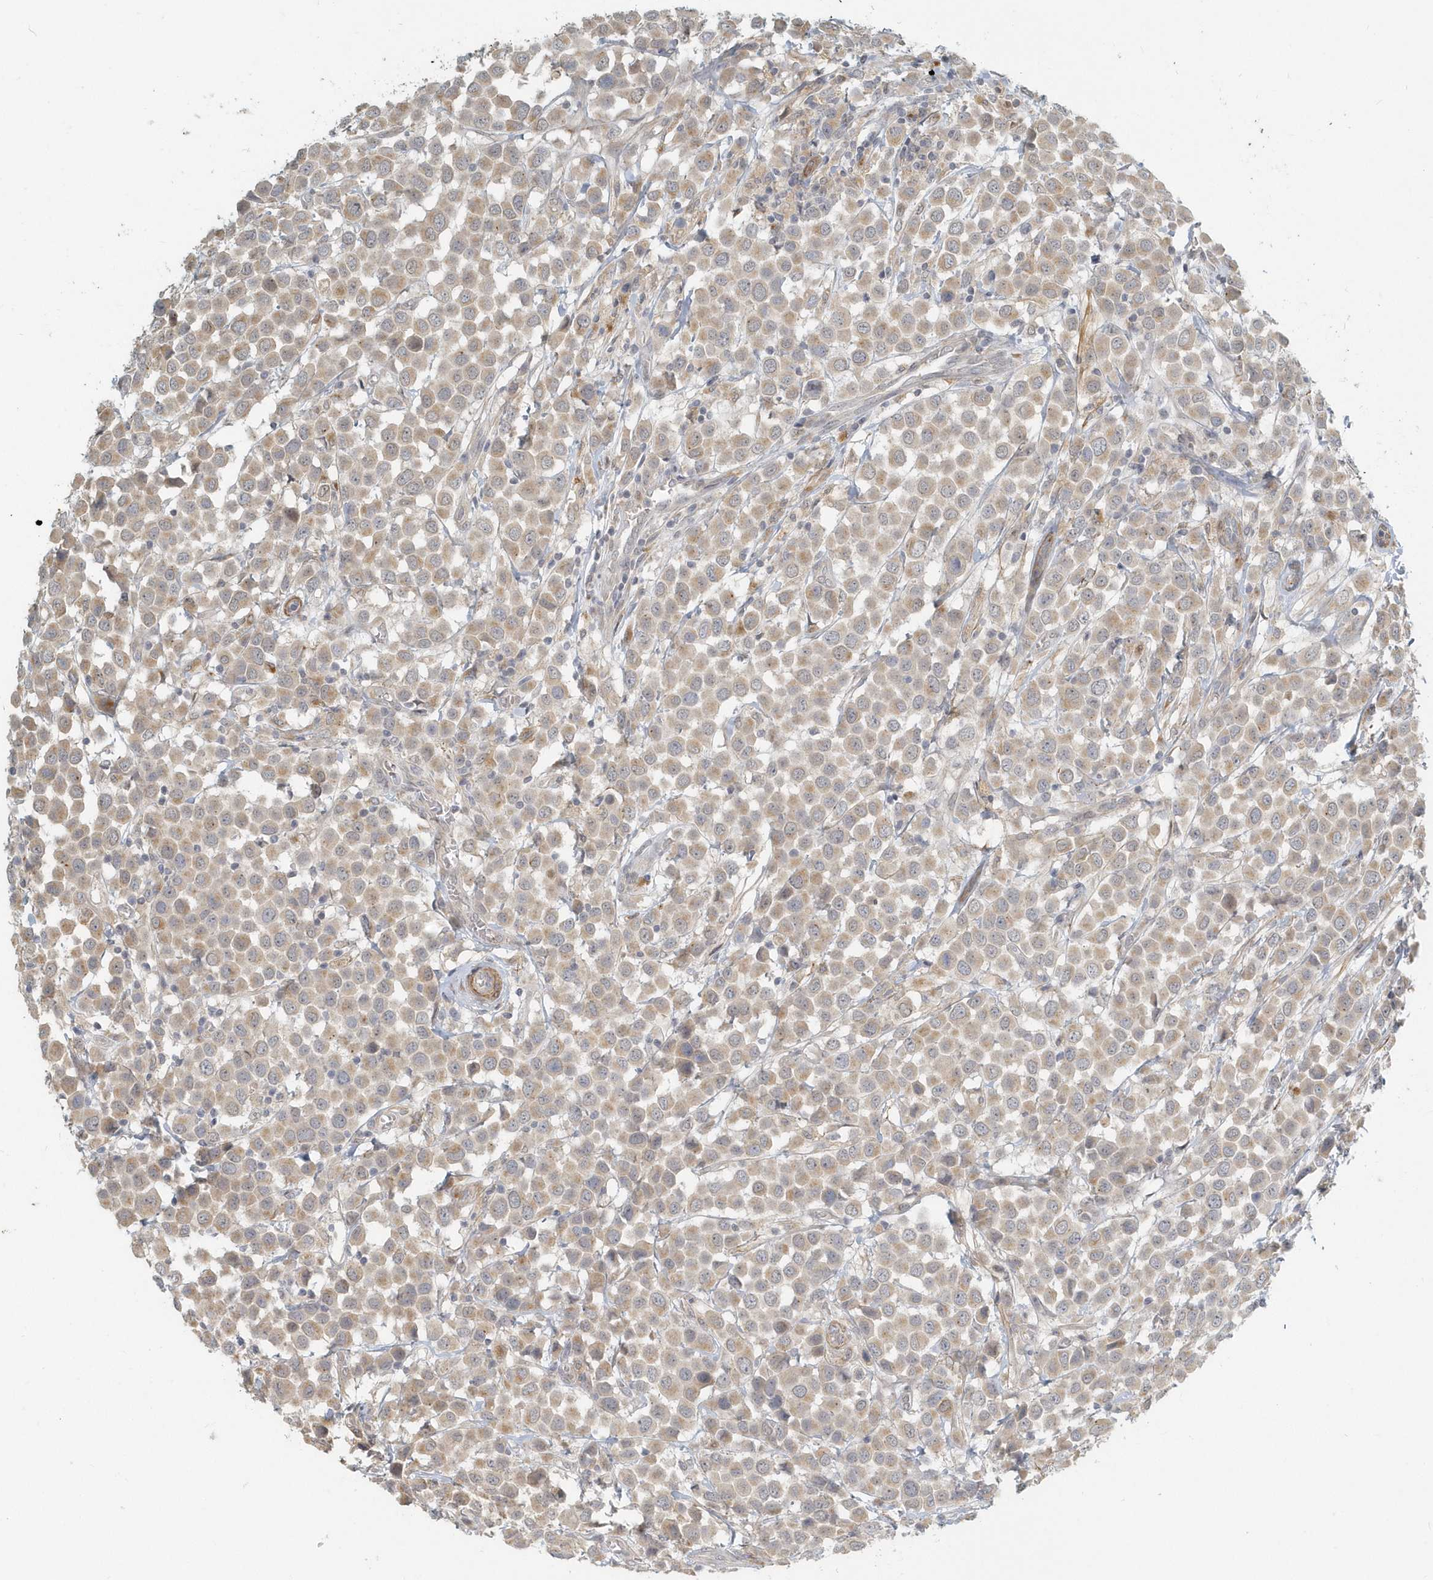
{"staining": {"intensity": "moderate", "quantity": ">75%", "location": "cytoplasmic/membranous"}, "tissue": "breast cancer", "cell_type": "Tumor cells", "image_type": "cancer", "snomed": [{"axis": "morphology", "description": "Duct carcinoma"}, {"axis": "topography", "description": "Breast"}], "caption": "Immunohistochemical staining of human breast invasive ductal carcinoma shows medium levels of moderate cytoplasmic/membranous expression in approximately >75% of tumor cells. (DAB (3,3'-diaminobenzidine) = brown stain, brightfield microscopy at high magnification).", "gene": "NAPB", "patient": {"sex": "female", "age": 61}}